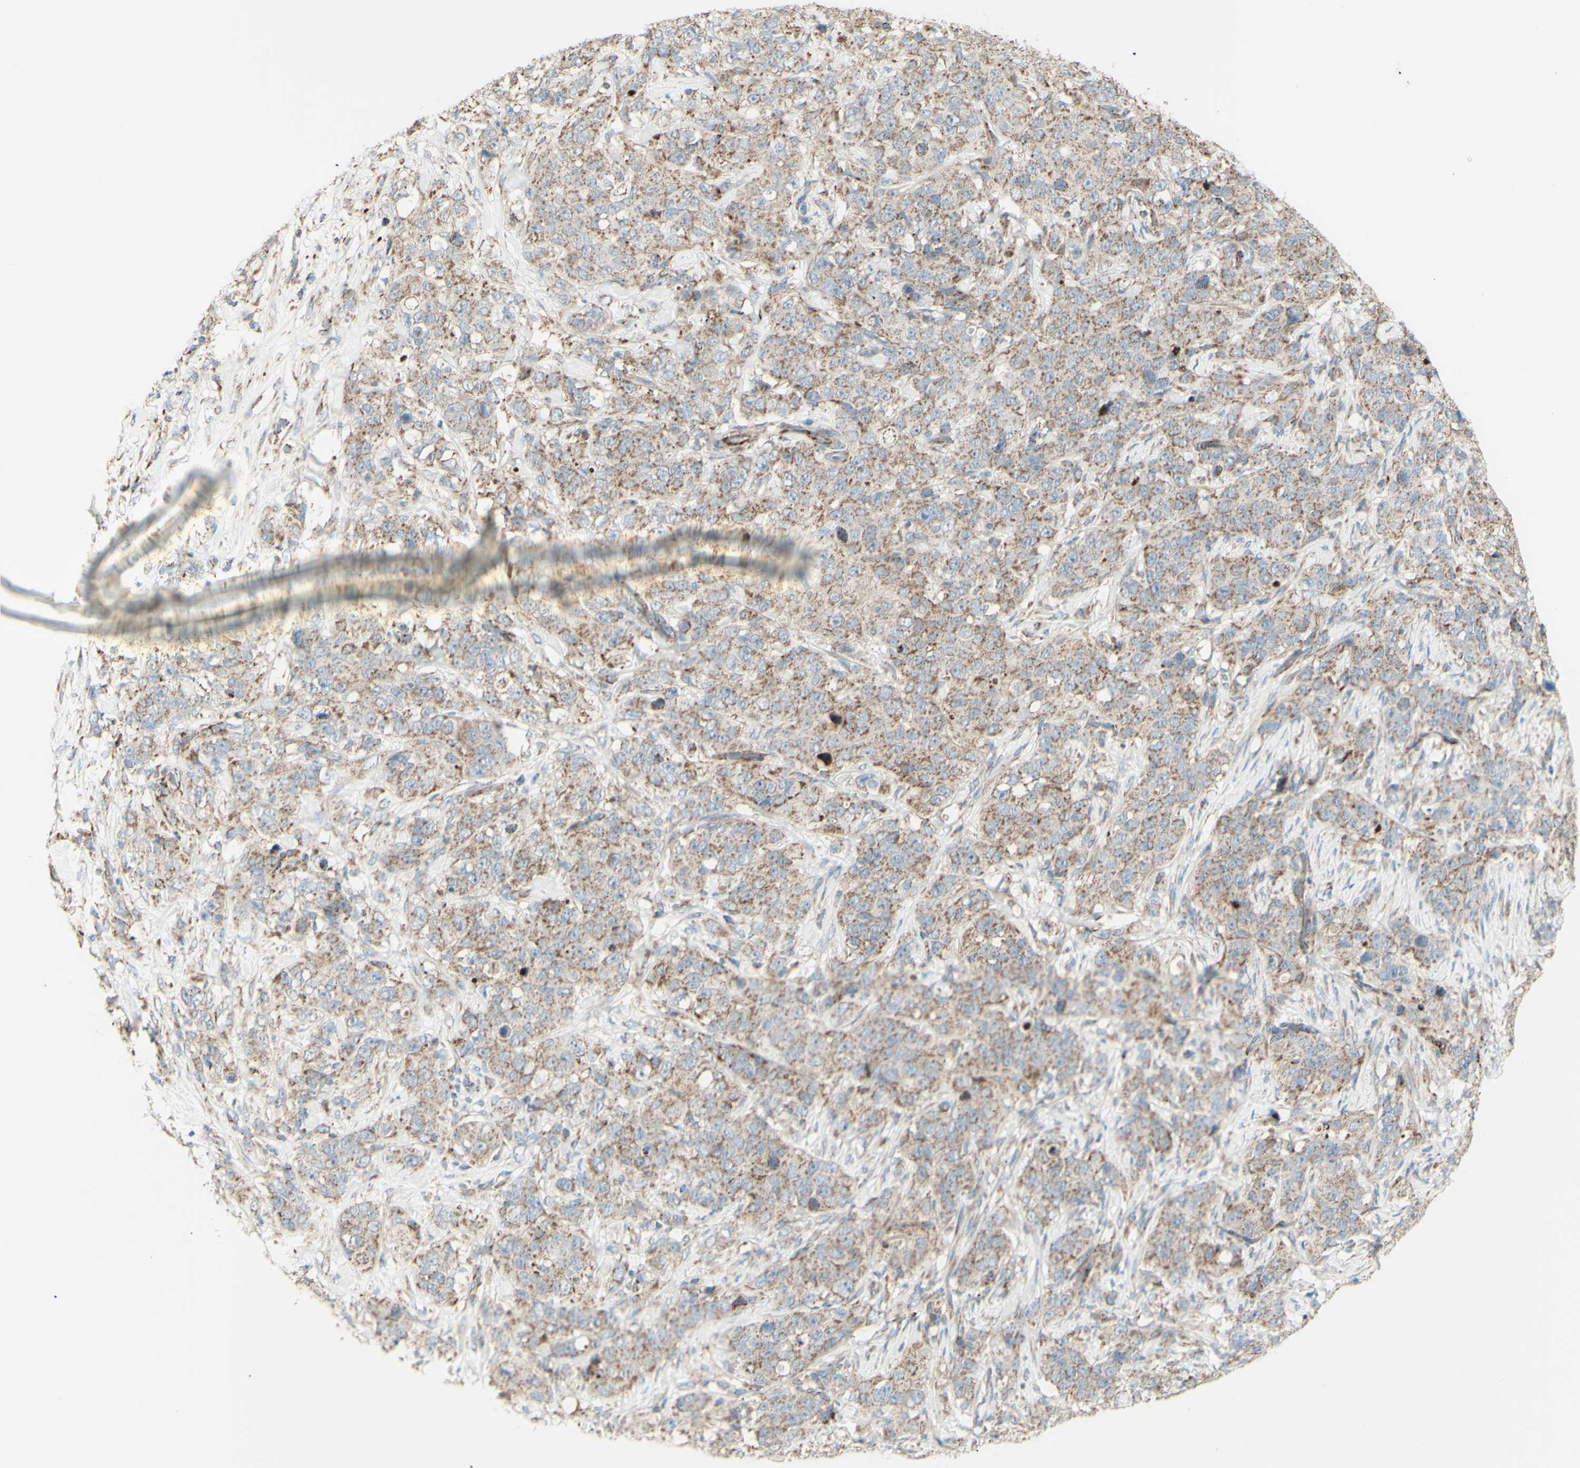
{"staining": {"intensity": "weak", "quantity": ">75%", "location": "cytoplasmic/membranous"}, "tissue": "stomach cancer", "cell_type": "Tumor cells", "image_type": "cancer", "snomed": [{"axis": "morphology", "description": "Adenocarcinoma, NOS"}, {"axis": "topography", "description": "Stomach"}], "caption": "Immunohistochemical staining of stomach cancer shows low levels of weak cytoplasmic/membranous protein staining in about >75% of tumor cells. (Stains: DAB (3,3'-diaminobenzidine) in brown, nuclei in blue, Microscopy: brightfield microscopy at high magnification).", "gene": "LETM1", "patient": {"sex": "male", "age": 48}}